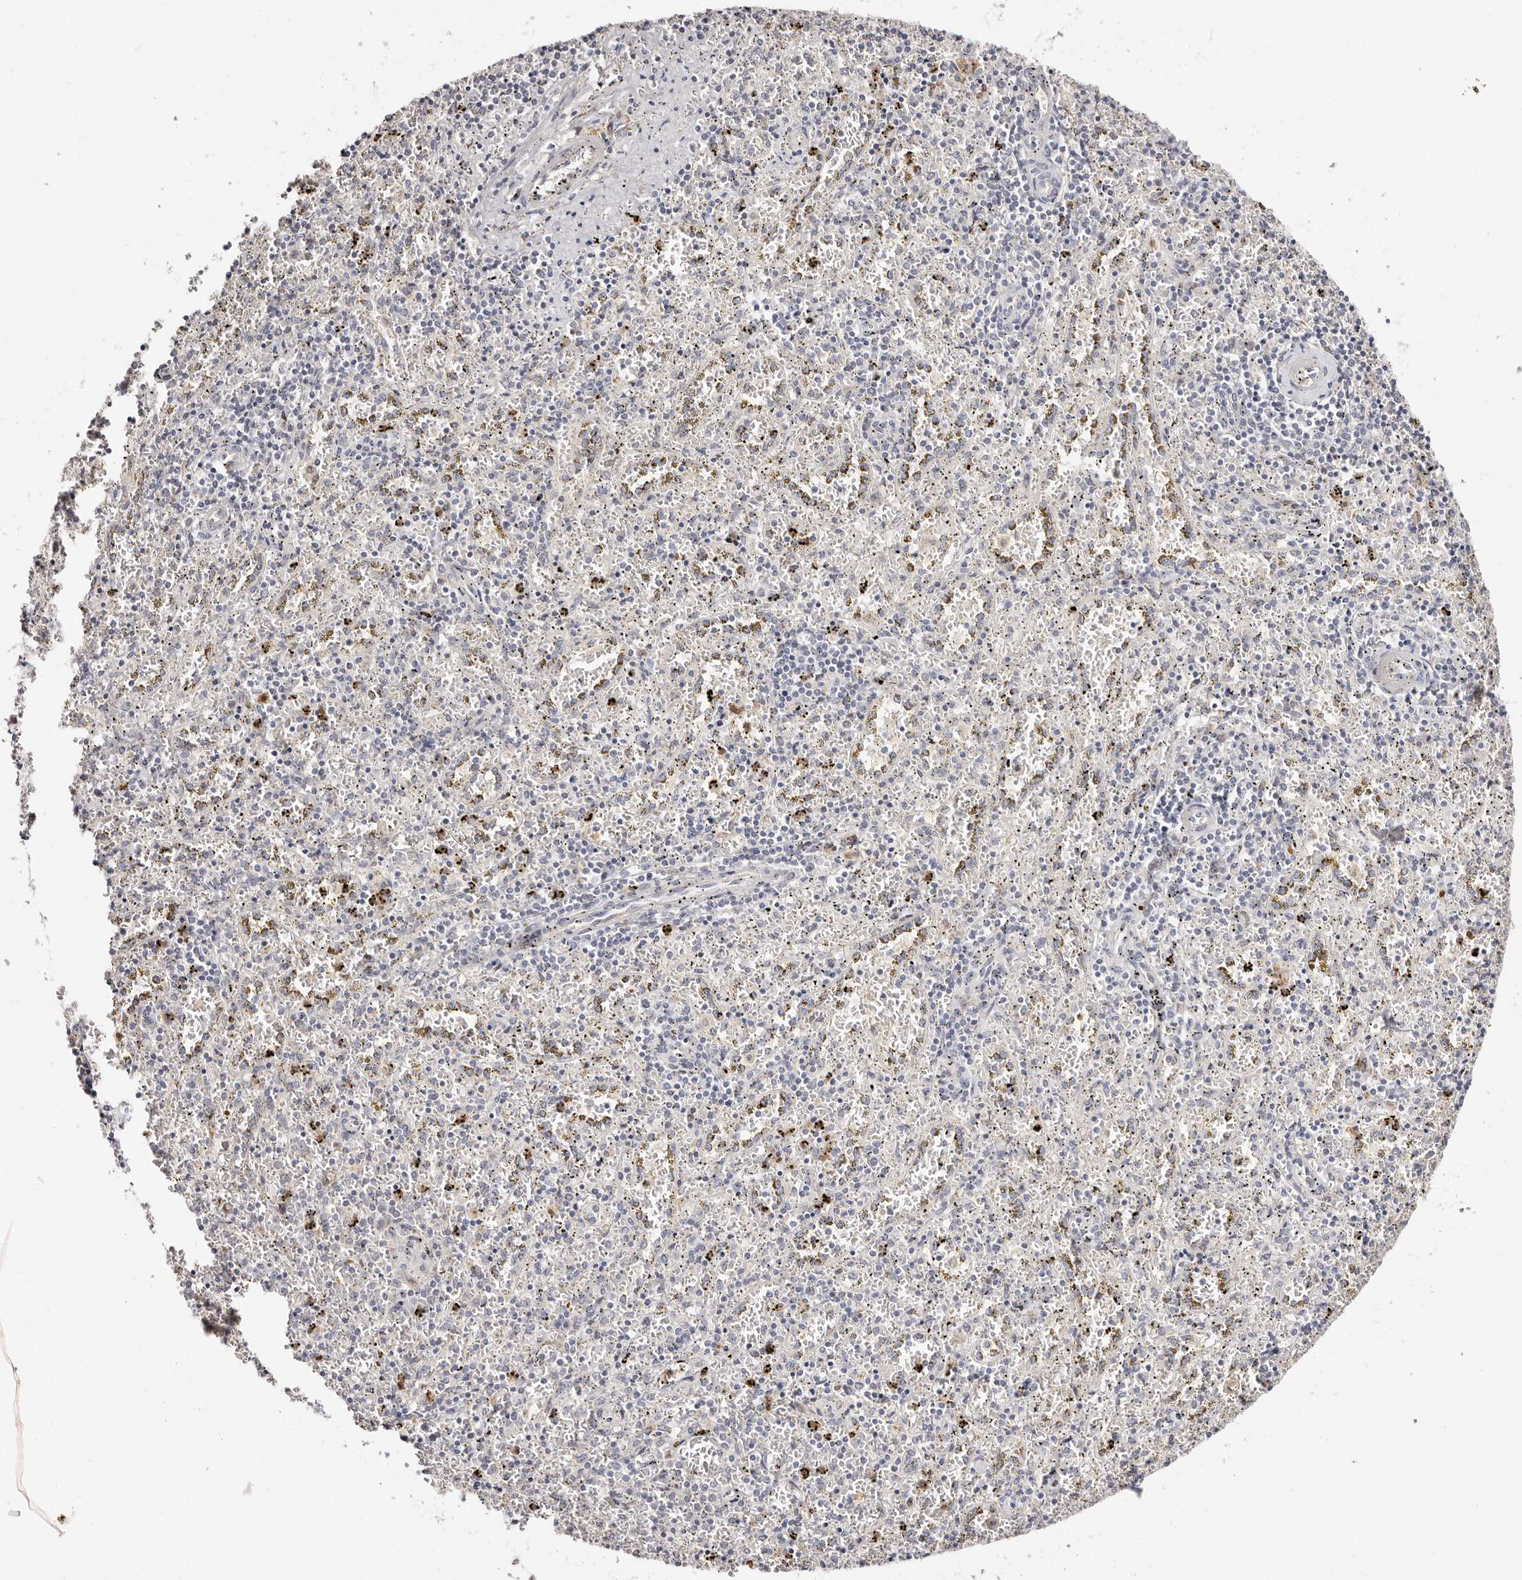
{"staining": {"intensity": "strong", "quantity": "<25%", "location": "nuclear"}, "tissue": "spleen", "cell_type": "Cells in red pulp", "image_type": "normal", "snomed": [{"axis": "morphology", "description": "Normal tissue, NOS"}, {"axis": "topography", "description": "Spleen"}], "caption": "This micrograph reveals IHC staining of unremarkable spleen, with medium strong nuclear positivity in about <25% of cells in red pulp.", "gene": "BCL2L15", "patient": {"sex": "male", "age": 11}}